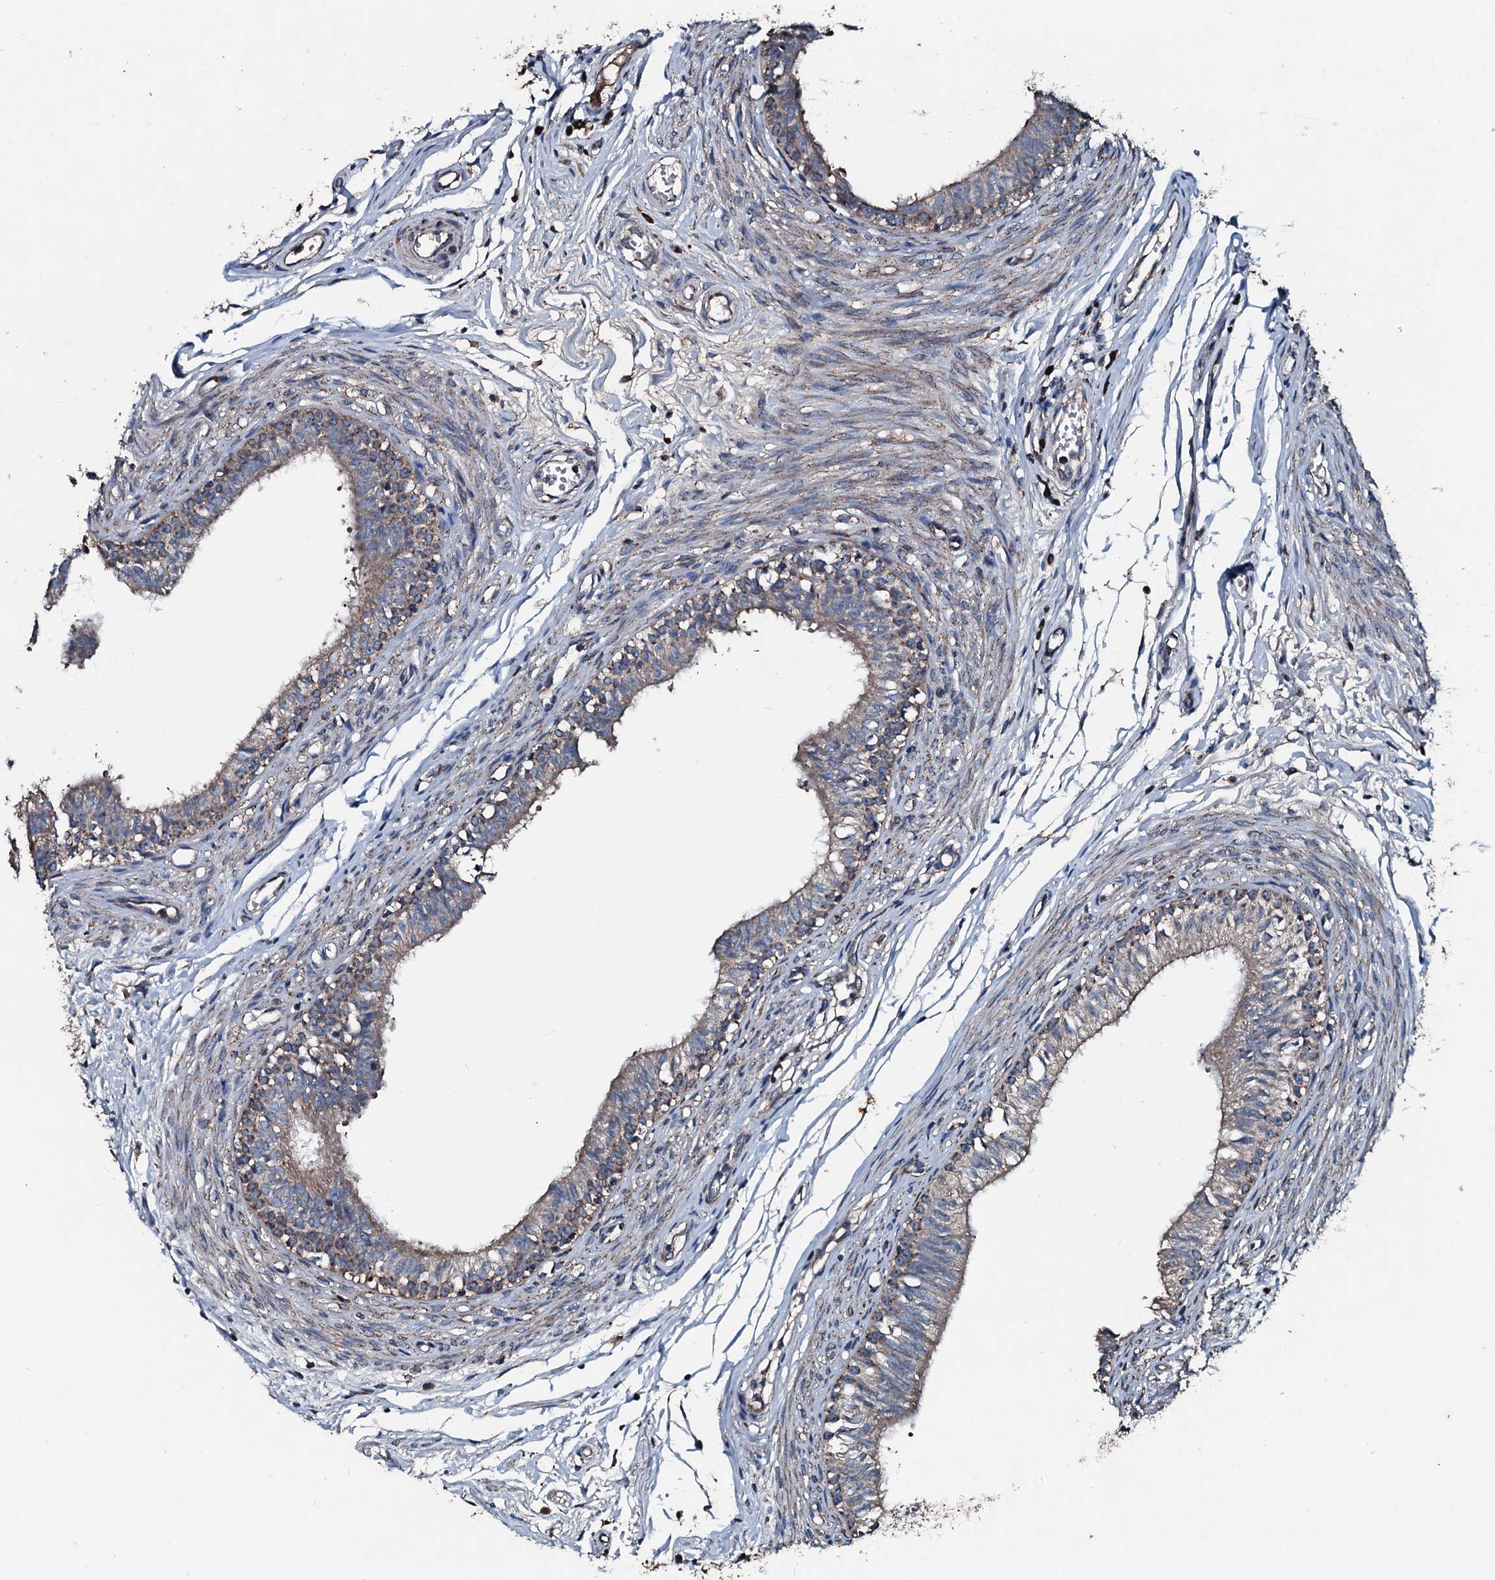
{"staining": {"intensity": "moderate", "quantity": "25%-75%", "location": "cytoplasmic/membranous"}, "tissue": "epididymis", "cell_type": "Glandular cells", "image_type": "normal", "snomed": [{"axis": "morphology", "description": "Normal tissue, NOS"}, {"axis": "topography", "description": "Epididymis, spermatic cord, NOS"}], "caption": "Moderate cytoplasmic/membranous protein positivity is seen in approximately 25%-75% of glandular cells in epididymis. (Stains: DAB in brown, nuclei in blue, Microscopy: brightfield microscopy at high magnification).", "gene": "ACSS3", "patient": {"sex": "male", "age": 22}}